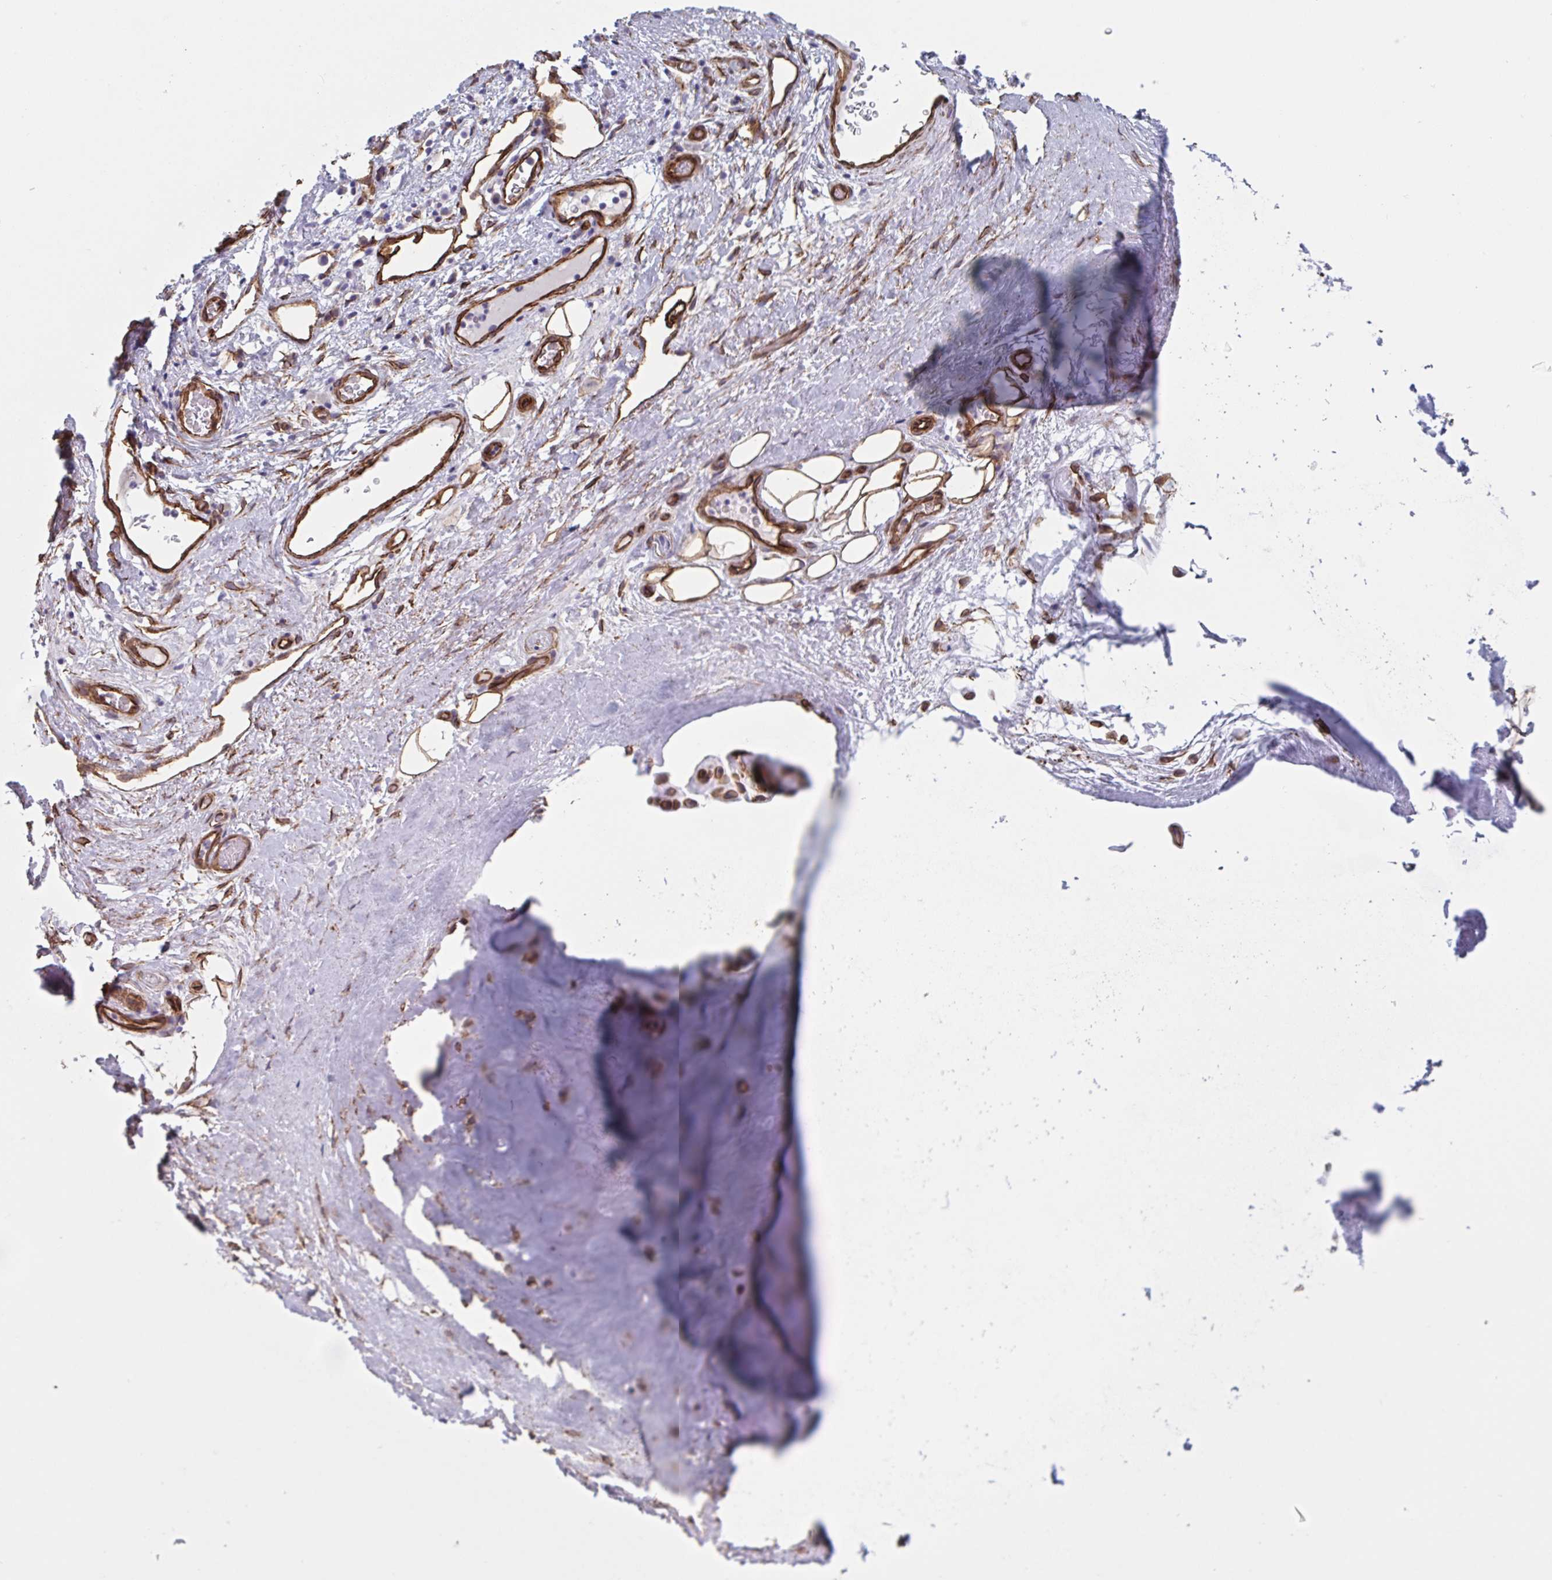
{"staining": {"intensity": "moderate", "quantity": ">75%", "location": "cytoplasmic/membranous"}, "tissue": "adipose tissue", "cell_type": "Adipocytes", "image_type": "normal", "snomed": [{"axis": "morphology", "description": "Normal tissue, NOS"}, {"axis": "topography", "description": "Lymph node"}, {"axis": "topography", "description": "Cartilage tissue"}, {"axis": "topography", "description": "Nasopharynx"}], "caption": "Immunohistochemical staining of unremarkable human adipose tissue demonstrates medium levels of moderate cytoplasmic/membranous expression in about >75% of adipocytes. (DAB (3,3'-diaminobenzidine) IHC, brown staining for protein, blue staining for nuclei).", "gene": "CITED4", "patient": {"sex": "male", "age": 63}}